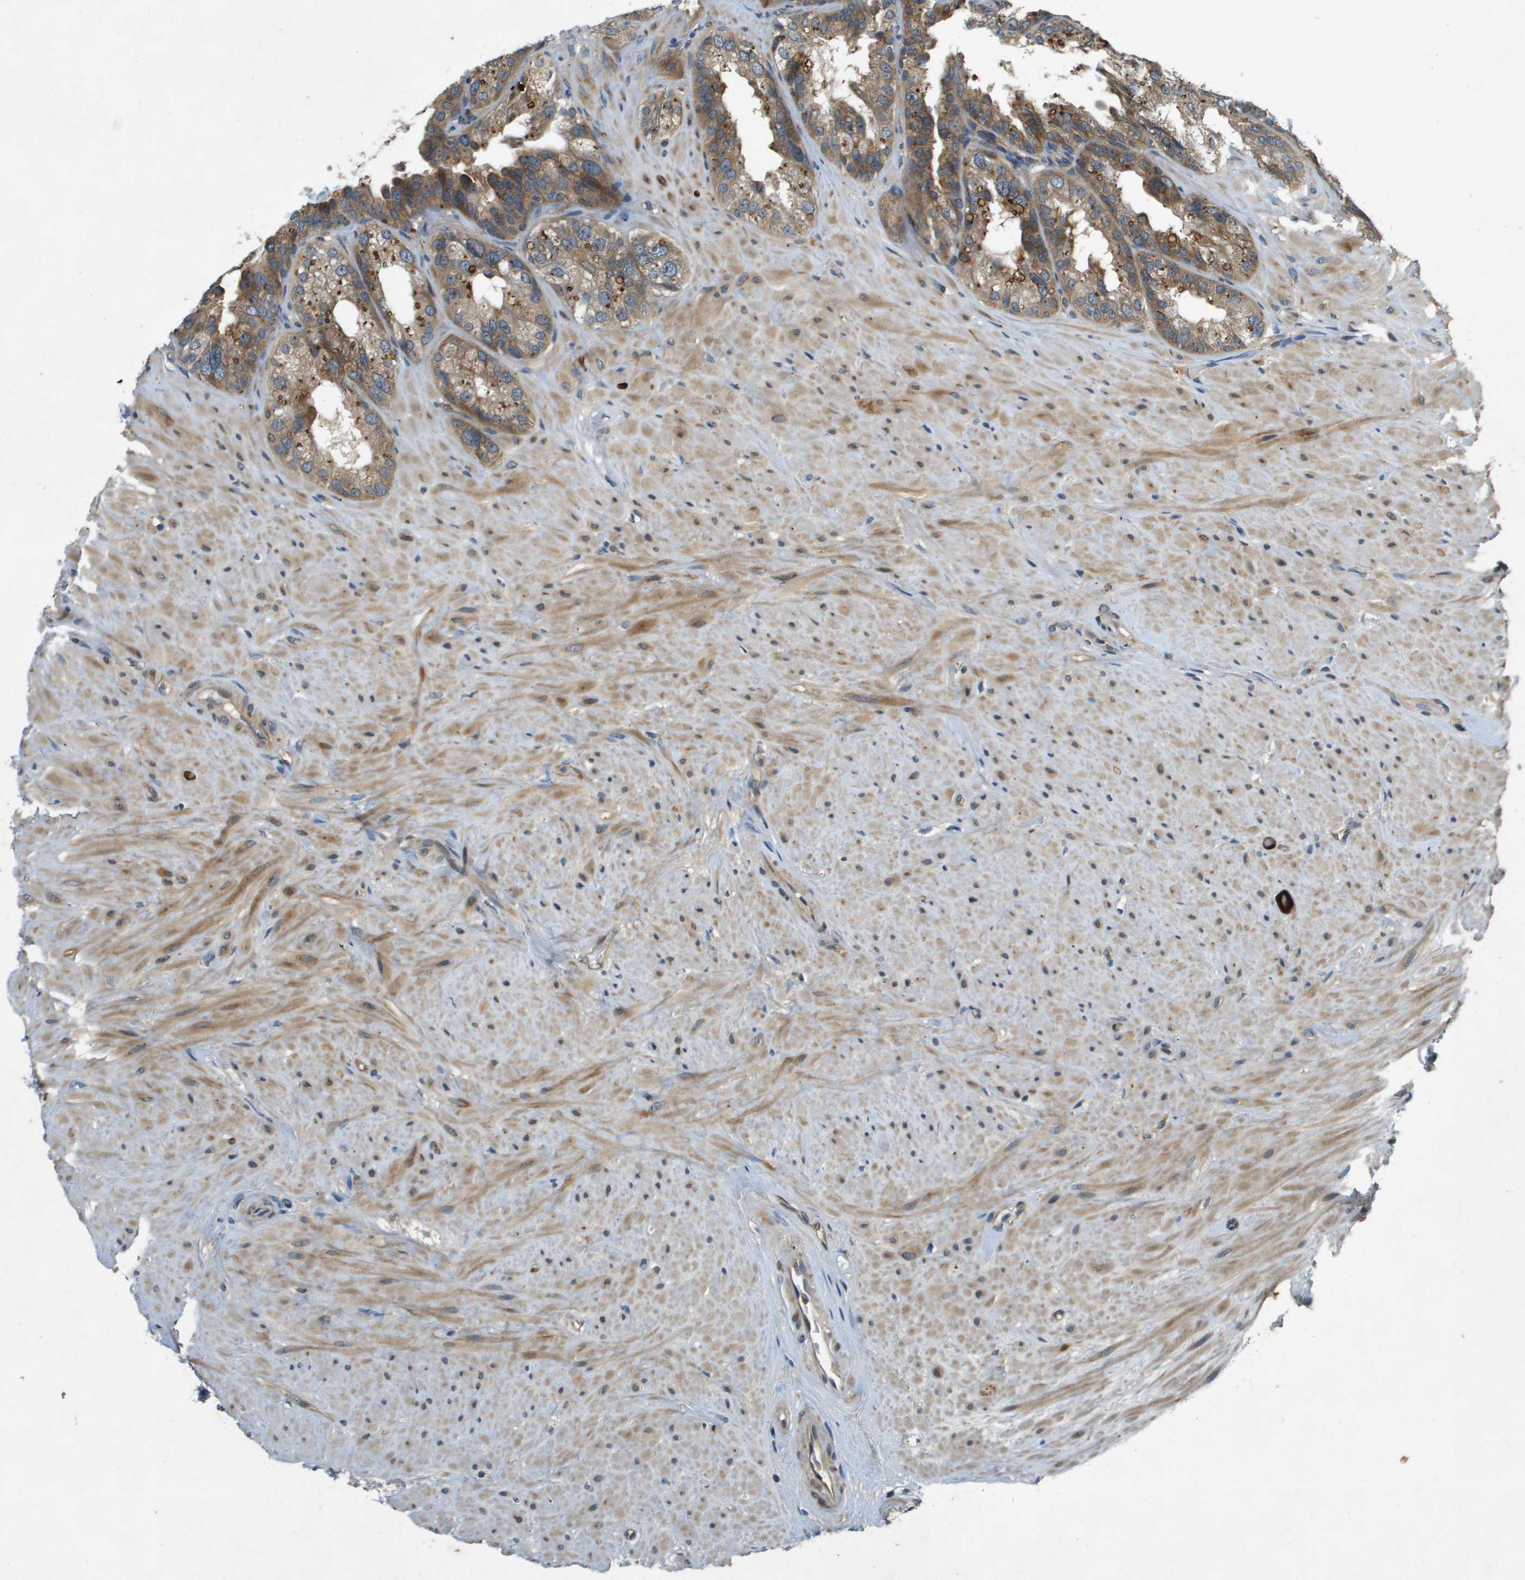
{"staining": {"intensity": "moderate", "quantity": ">75%", "location": "cytoplasmic/membranous"}, "tissue": "seminal vesicle", "cell_type": "Glandular cells", "image_type": "normal", "snomed": [{"axis": "morphology", "description": "Normal tissue, NOS"}, {"axis": "topography", "description": "Seminal veicle"}], "caption": "Glandular cells show medium levels of moderate cytoplasmic/membranous staining in about >75% of cells in benign human seminal vesicle.", "gene": "PGAP3", "patient": {"sex": "male", "age": 68}}